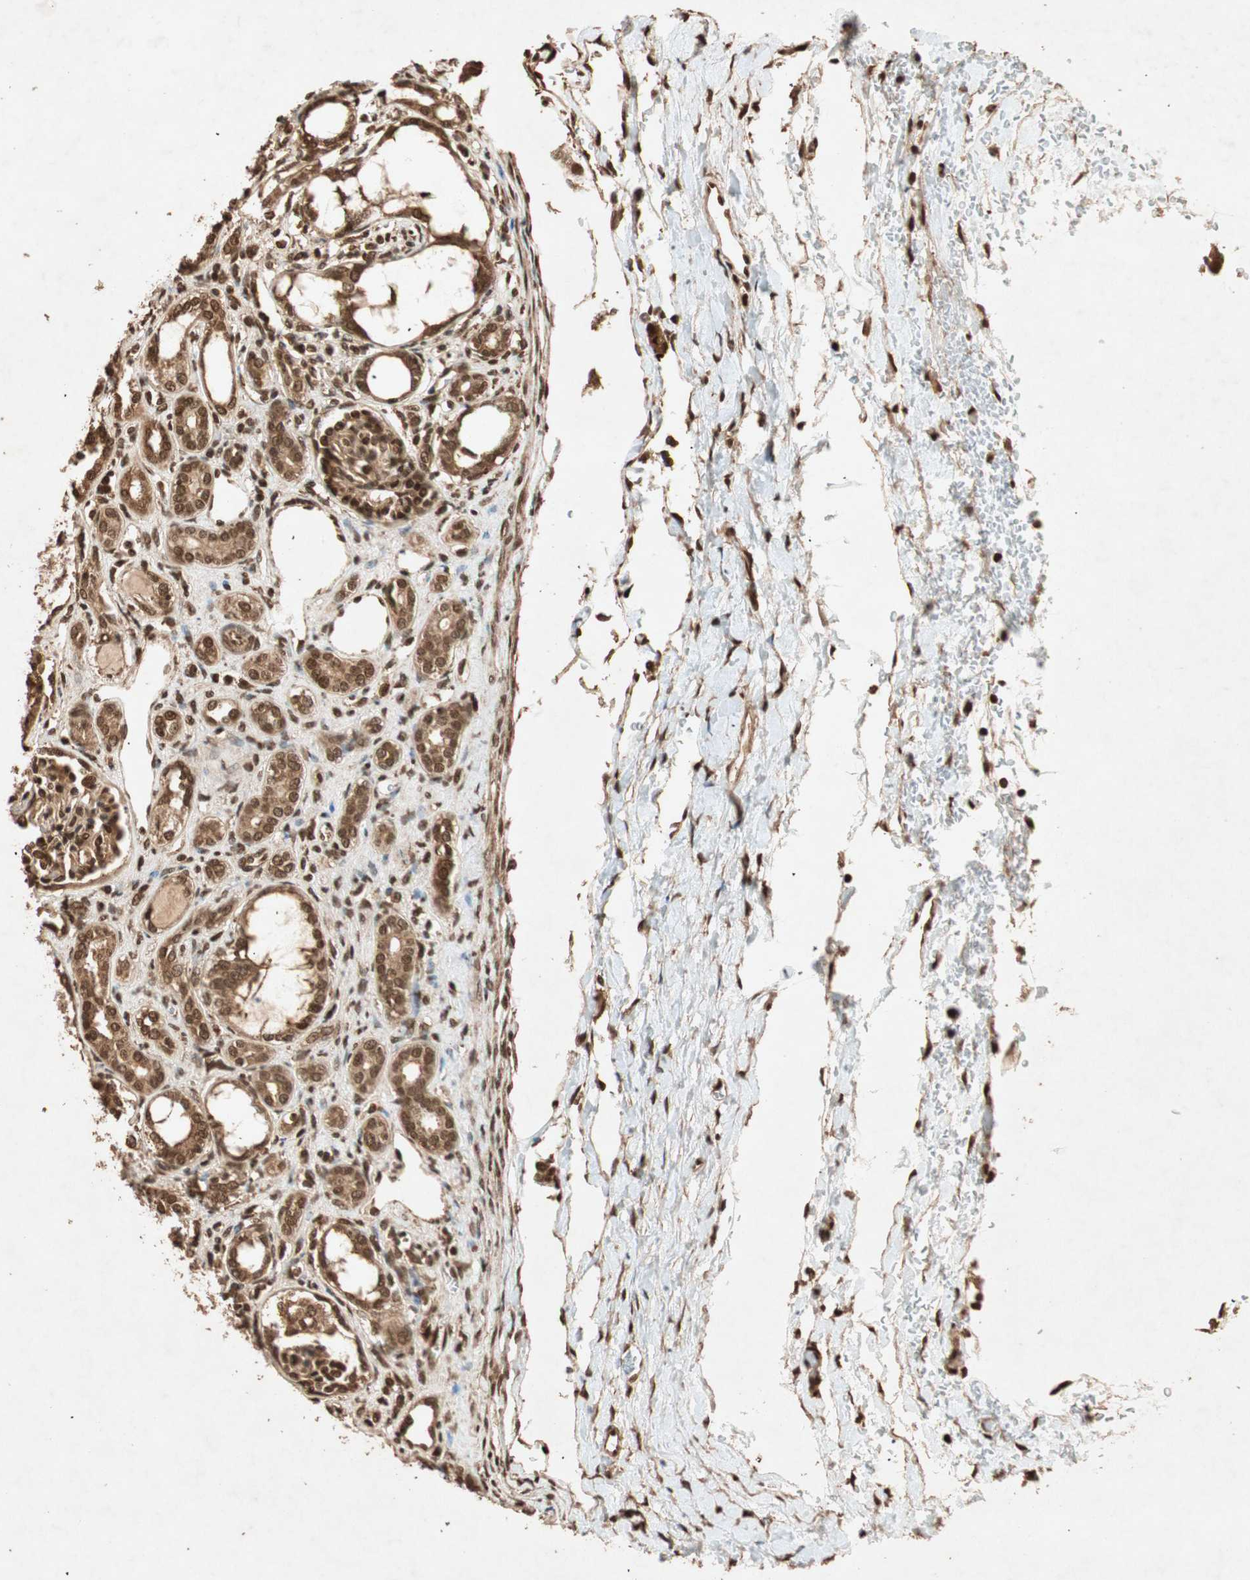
{"staining": {"intensity": "strong", "quantity": "25%-75%", "location": "nuclear"}, "tissue": "kidney", "cell_type": "Cells in glomeruli", "image_type": "normal", "snomed": [{"axis": "morphology", "description": "Normal tissue, NOS"}, {"axis": "topography", "description": "Kidney"}], "caption": "The immunohistochemical stain labels strong nuclear expression in cells in glomeruli of normal kidney. (DAB (3,3'-diaminobenzidine) = brown stain, brightfield microscopy at high magnification).", "gene": "ALKBH5", "patient": {"sex": "male", "age": 7}}